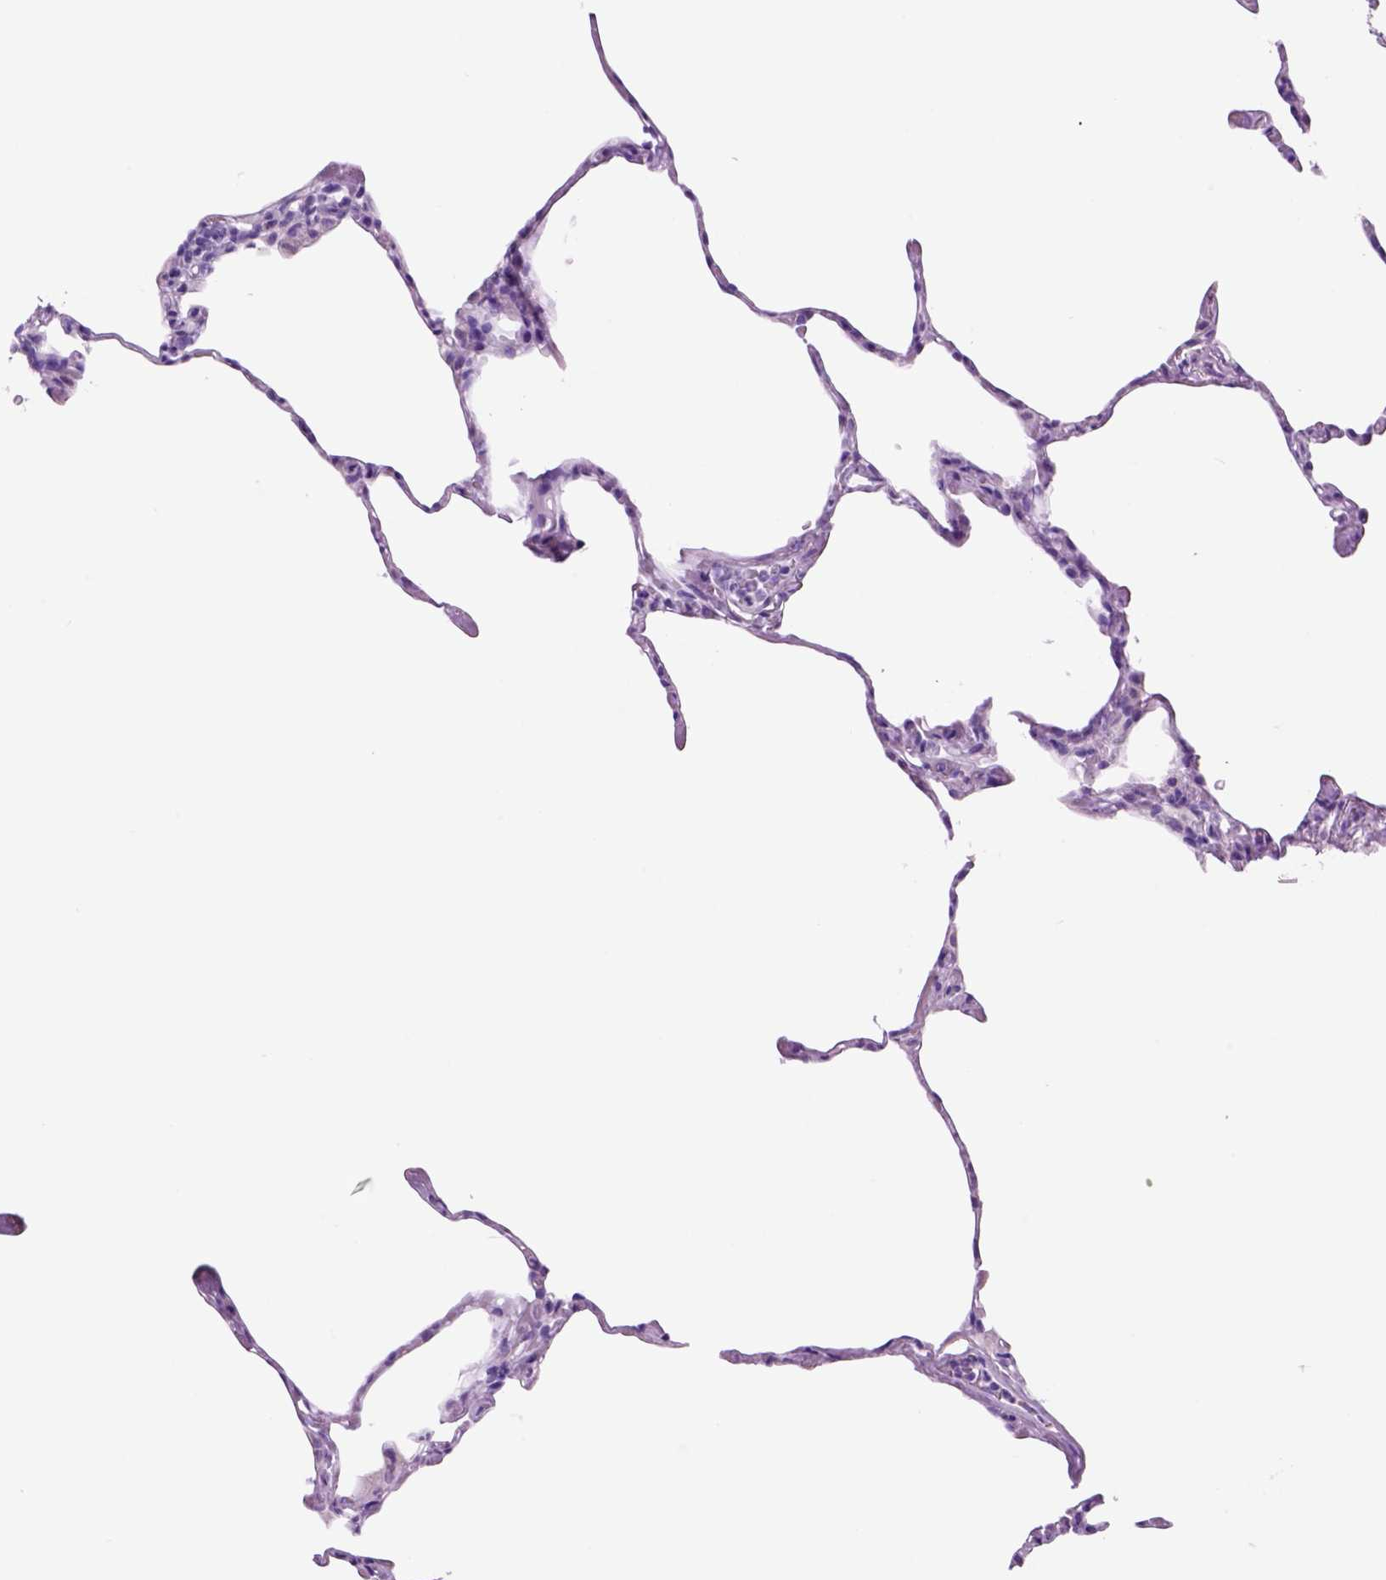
{"staining": {"intensity": "negative", "quantity": "none", "location": "none"}, "tissue": "lung", "cell_type": "Alveolar cells", "image_type": "normal", "snomed": [{"axis": "morphology", "description": "Normal tissue, NOS"}, {"axis": "topography", "description": "Lung"}], "caption": "Immunohistochemistry (IHC) image of unremarkable lung: human lung stained with DAB exhibits no significant protein positivity in alveolar cells.", "gene": "HHIPL2", "patient": {"sex": "male", "age": 65}}